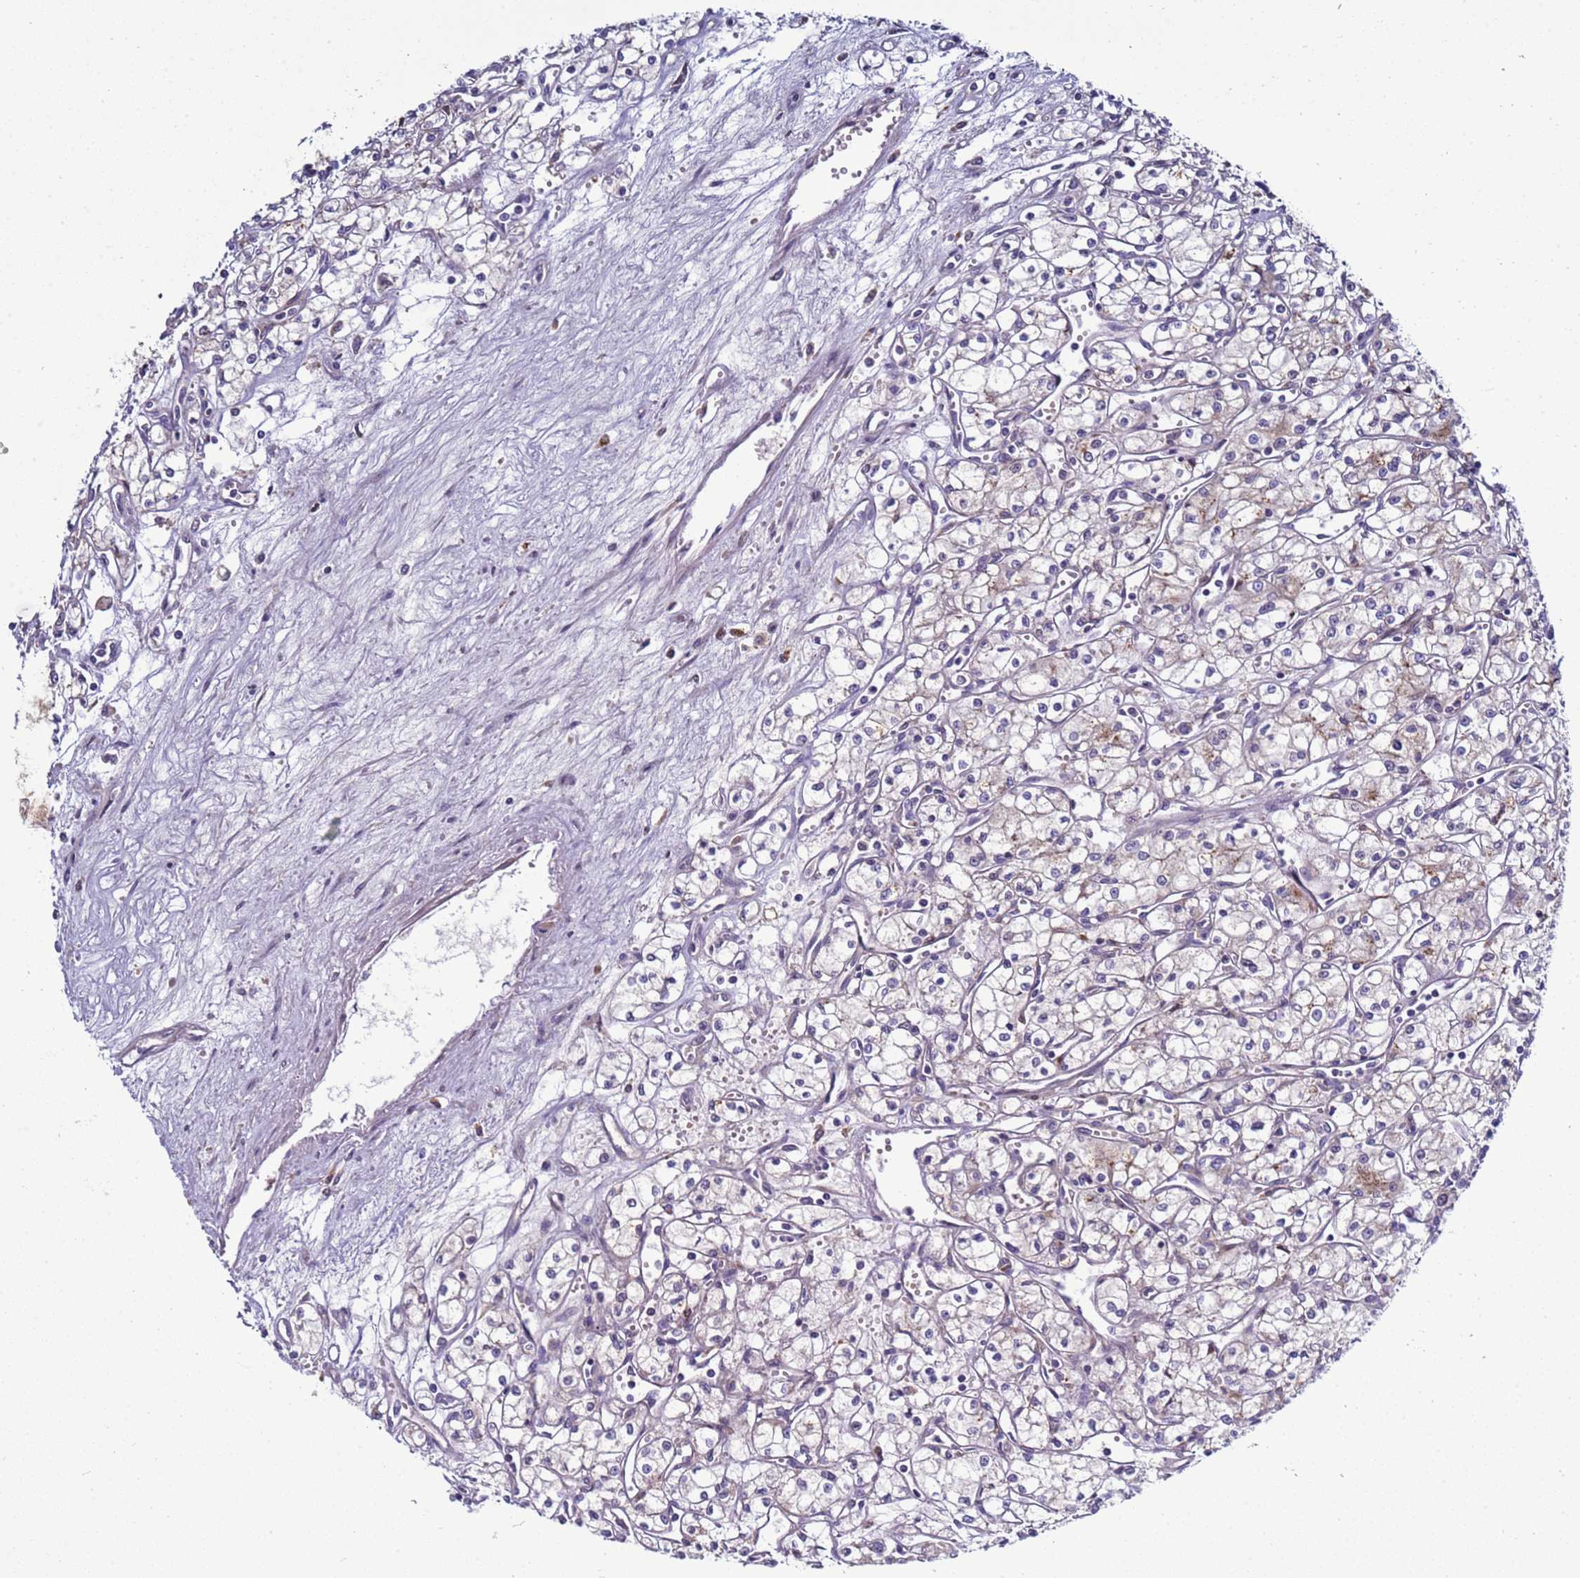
{"staining": {"intensity": "negative", "quantity": "none", "location": "none"}, "tissue": "renal cancer", "cell_type": "Tumor cells", "image_type": "cancer", "snomed": [{"axis": "morphology", "description": "Adenocarcinoma, NOS"}, {"axis": "topography", "description": "Kidney"}], "caption": "There is no significant staining in tumor cells of adenocarcinoma (renal).", "gene": "NAT2", "patient": {"sex": "male", "age": 59}}